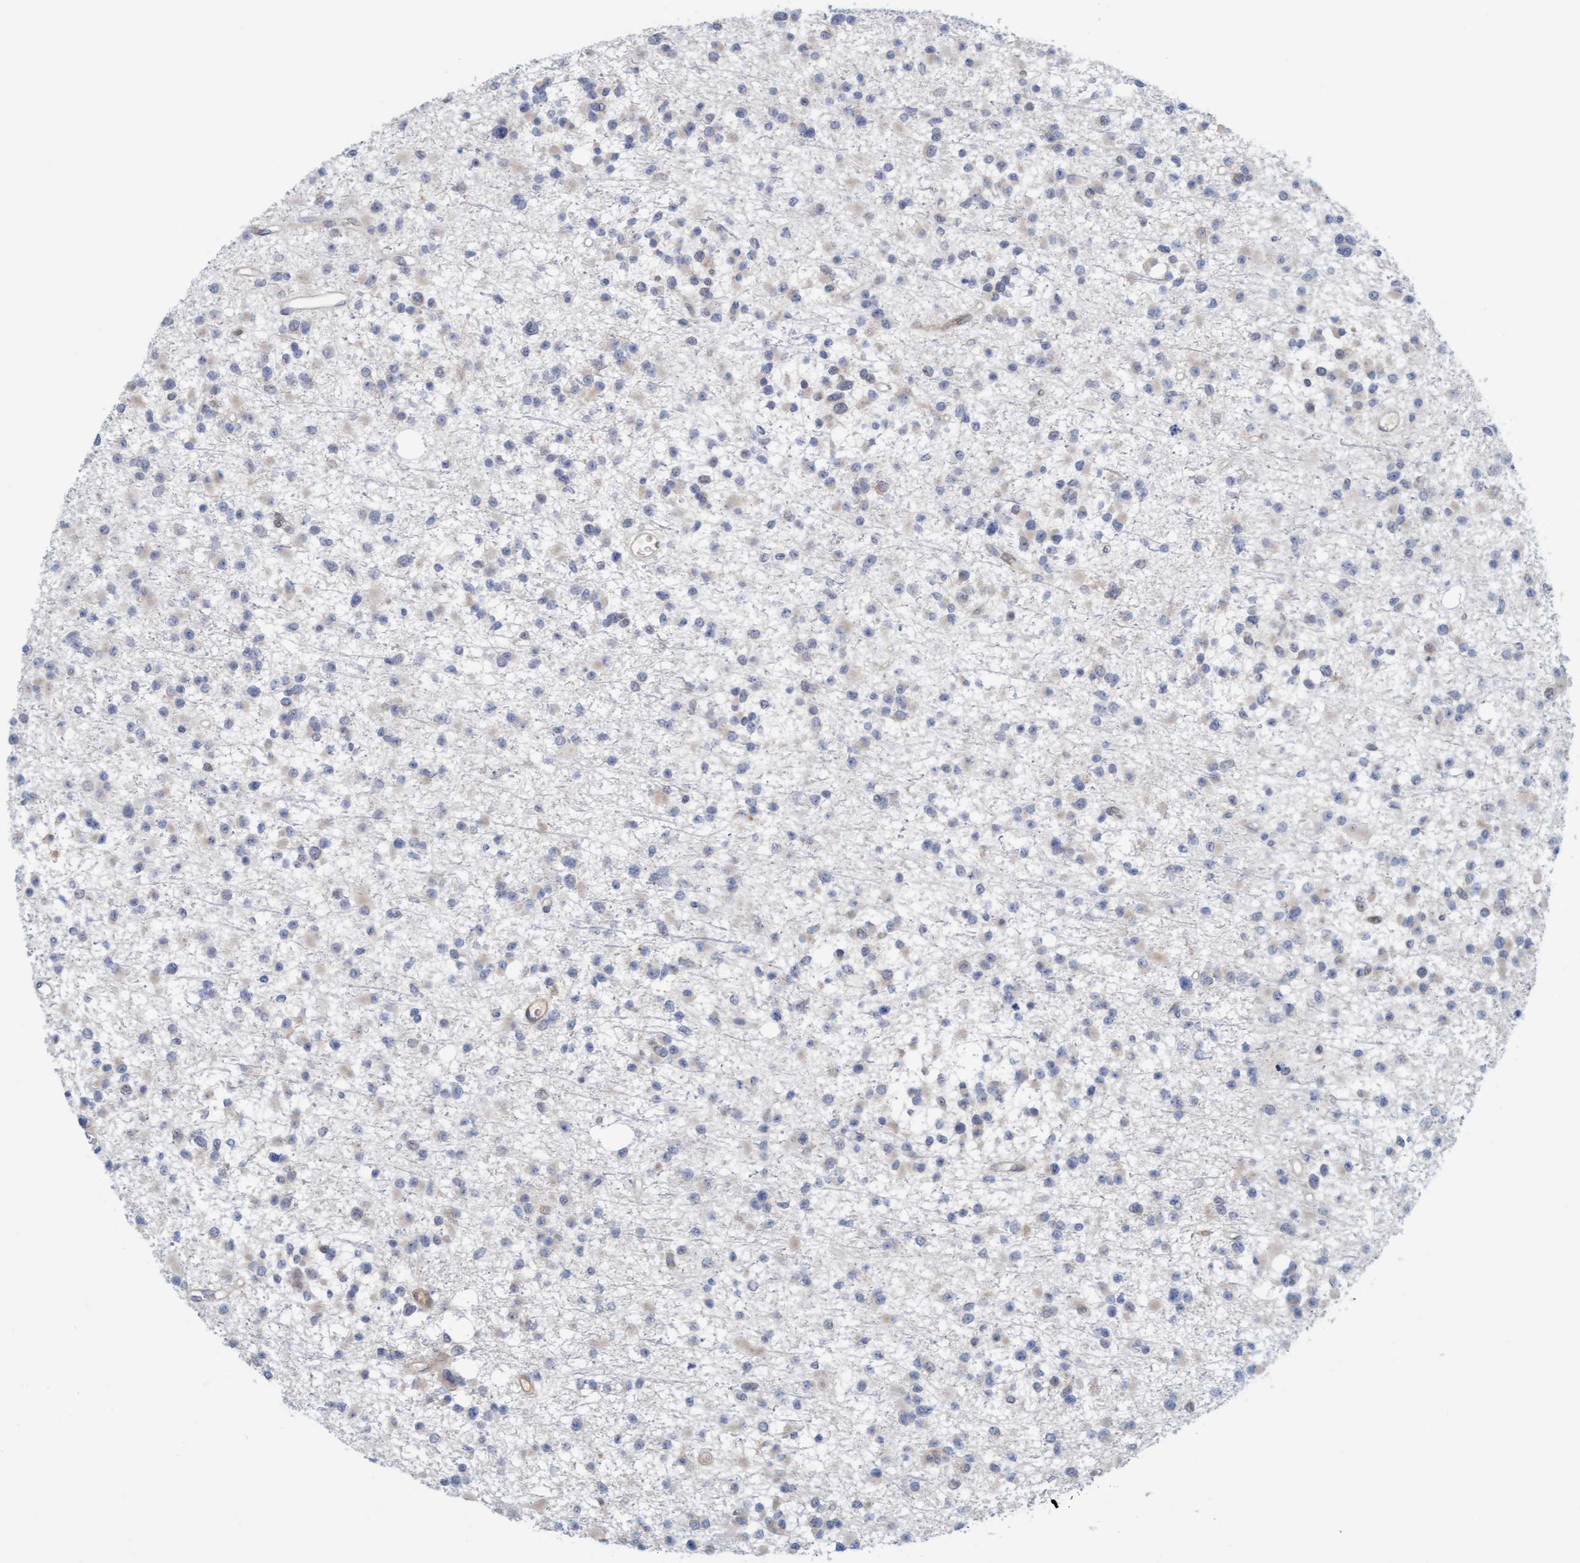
{"staining": {"intensity": "weak", "quantity": "<25%", "location": "cytoplasmic/membranous"}, "tissue": "glioma", "cell_type": "Tumor cells", "image_type": "cancer", "snomed": [{"axis": "morphology", "description": "Glioma, malignant, Low grade"}, {"axis": "topography", "description": "Brain"}], "caption": "An immunohistochemistry histopathology image of low-grade glioma (malignant) is shown. There is no staining in tumor cells of low-grade glioma (malignant). (Brightfield microscopy of DAB immunohistochemistry at high magnification).", "gene": "EIF4EBP1", "patient": {"sex": "female", "age": 22}}